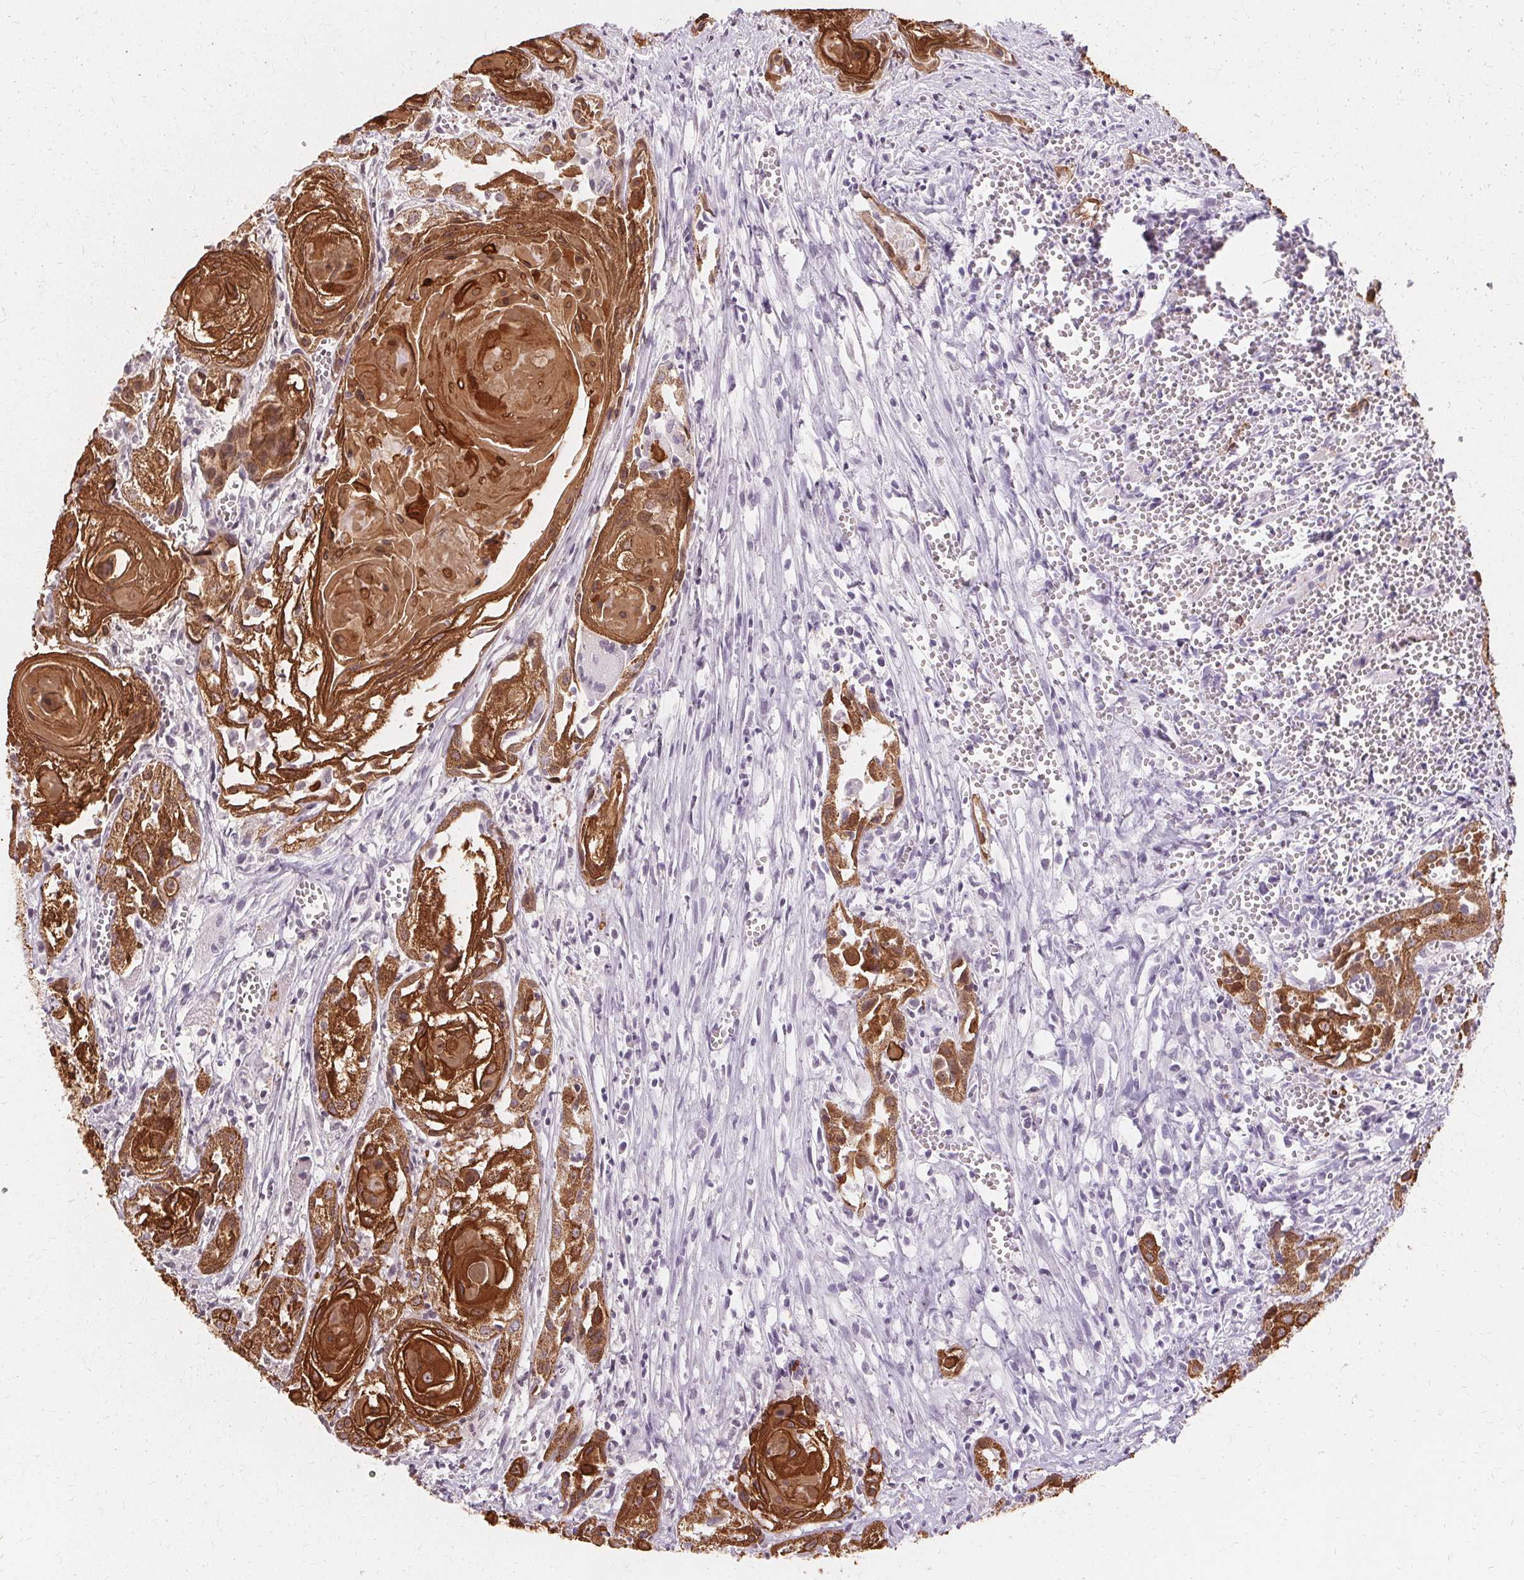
{"staining": {"intensity": "strong", "quantity": ">75%", "location": "cytoplasmic/membranous"}, "tissue": "head and neck cancer", "cell_type": "Tumor cells", "image_type": "cancer", "snomed": [{"axis": "morphology", "description": "Squamous cell carcinoma, NOS"}, {"axis": "topography", "description": "Head-Neck"}], "caption": "Immunohistochemical staining of head and neck cancer (squamous cell carcinoma) displays strong cytoplasmic/membranous protein positivity in approximately >75% of tumor cells.", "gene": "KRT6C", "patient": {"sex": "female", "age": 80}}